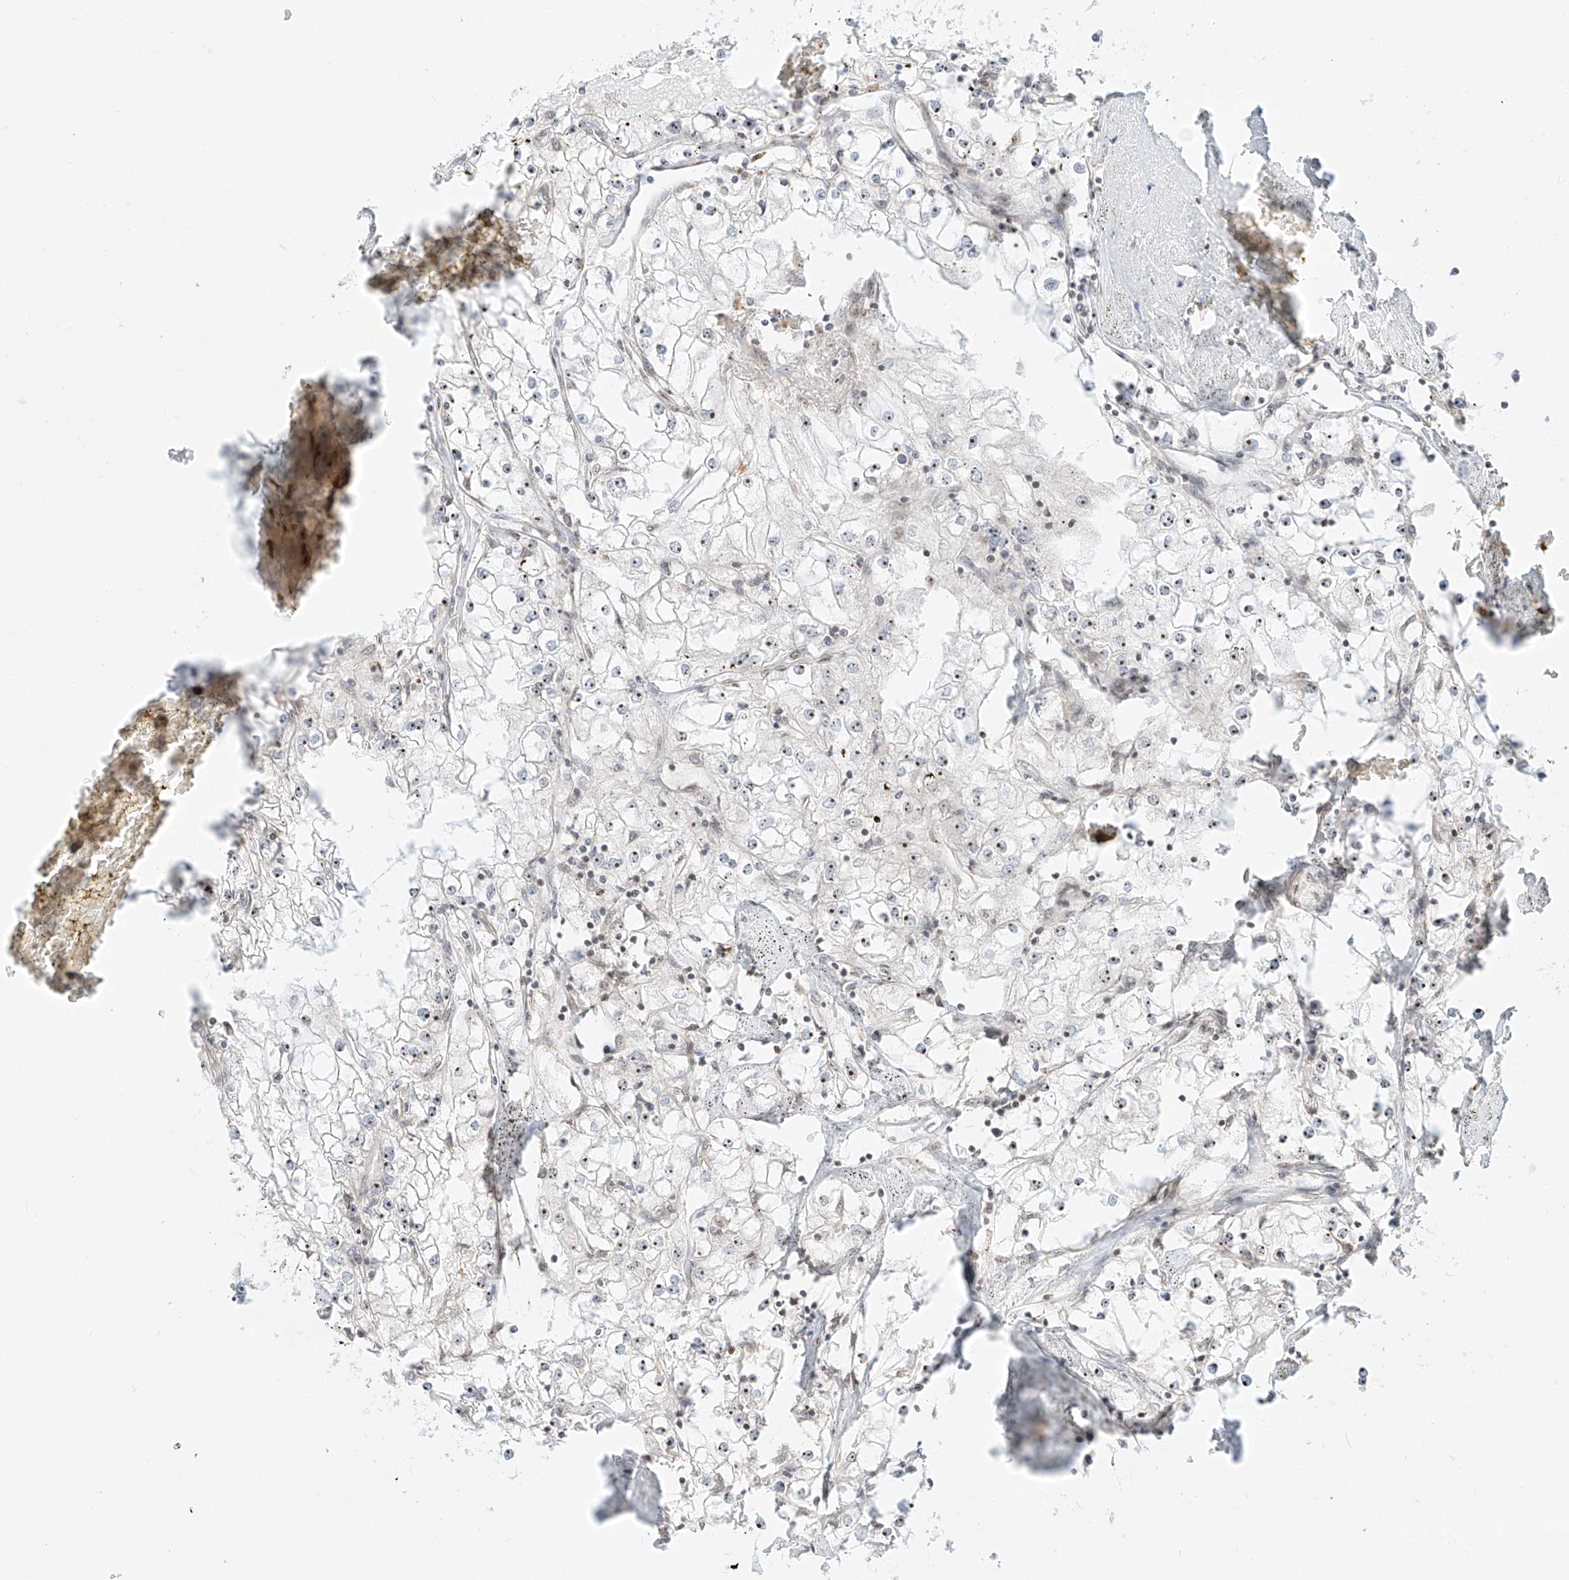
{"staining": {"intensity": "negative", "quantity": "none", "location": "none"}, "tissue": "renal cancer", "cell_type": "Tumor cells", "image_type": "cancer", "snomed": [{"axis": "morphology", "description": "Adenocarcinoma, NOS"}, {"axis": "topography", "description": "Kidney"}], "caption": "DAB immunohistochemical staining of adenocarcinoma (renal) reveals no significant expression in tumor cells.", "gene": "ZNF512", "patient": {"sex": "male", "age": 56}}